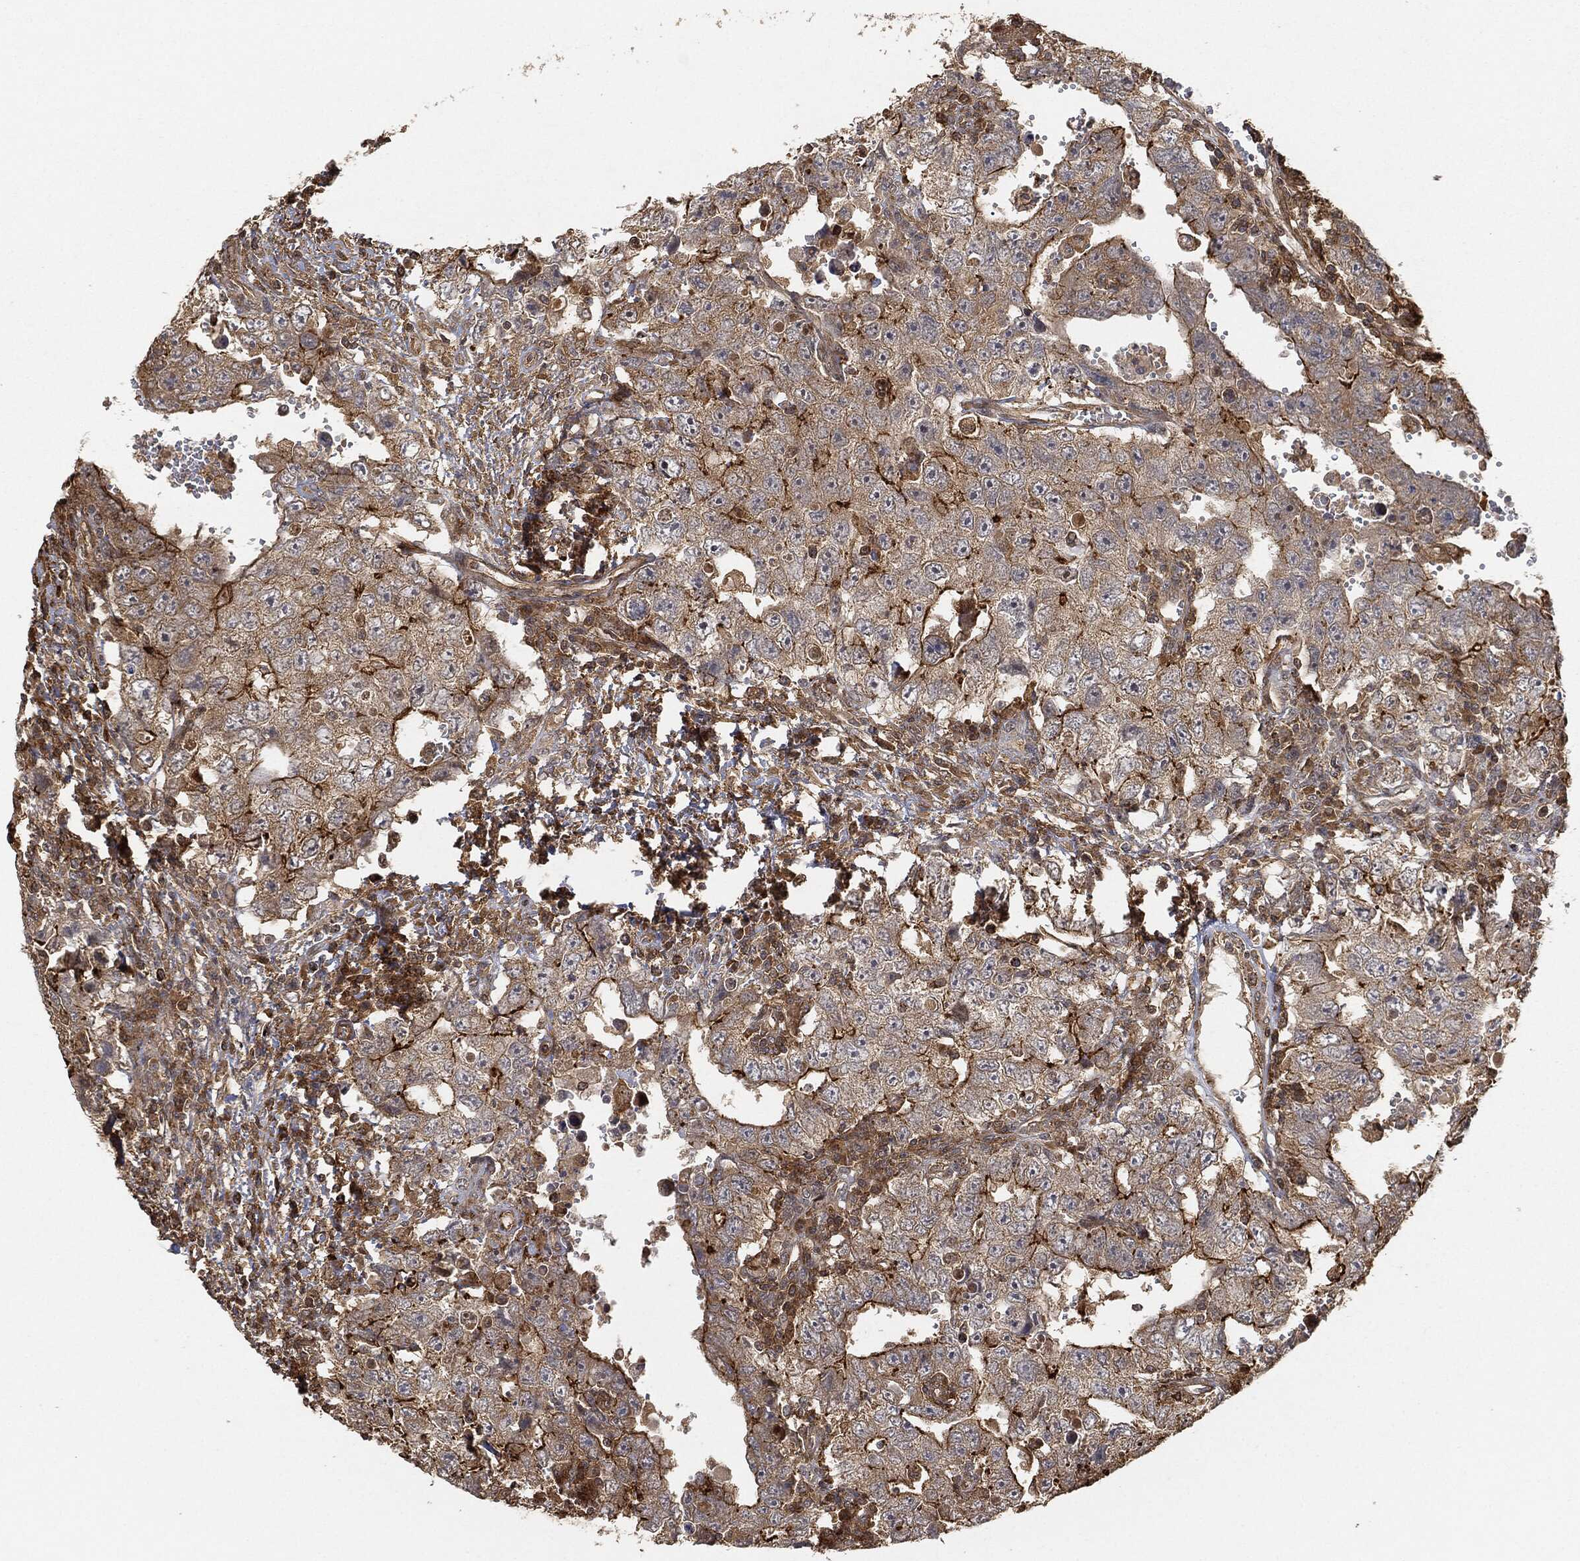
{"staining": {"intensity": "strong", "quantity": "25%-75%", "location": "cytoplasmic/membranous"}, "tissue": "testis cancer", "cell_type": "Tumor cells", "image_type": "cancer", "snomed": [{"axis": "morphology", "description": "Carcinoma, Embryonal, NOS"}, {"axis": "topography", "description": "Testis"}], "caption": "Protein staining displays strong cytoplasmic/membranous staining in approximately 25%-75% of tumor cells in embryonal carcinoma (testis).", "gene": "TPT1", "patient": {"sex": "male", "age": 26}}